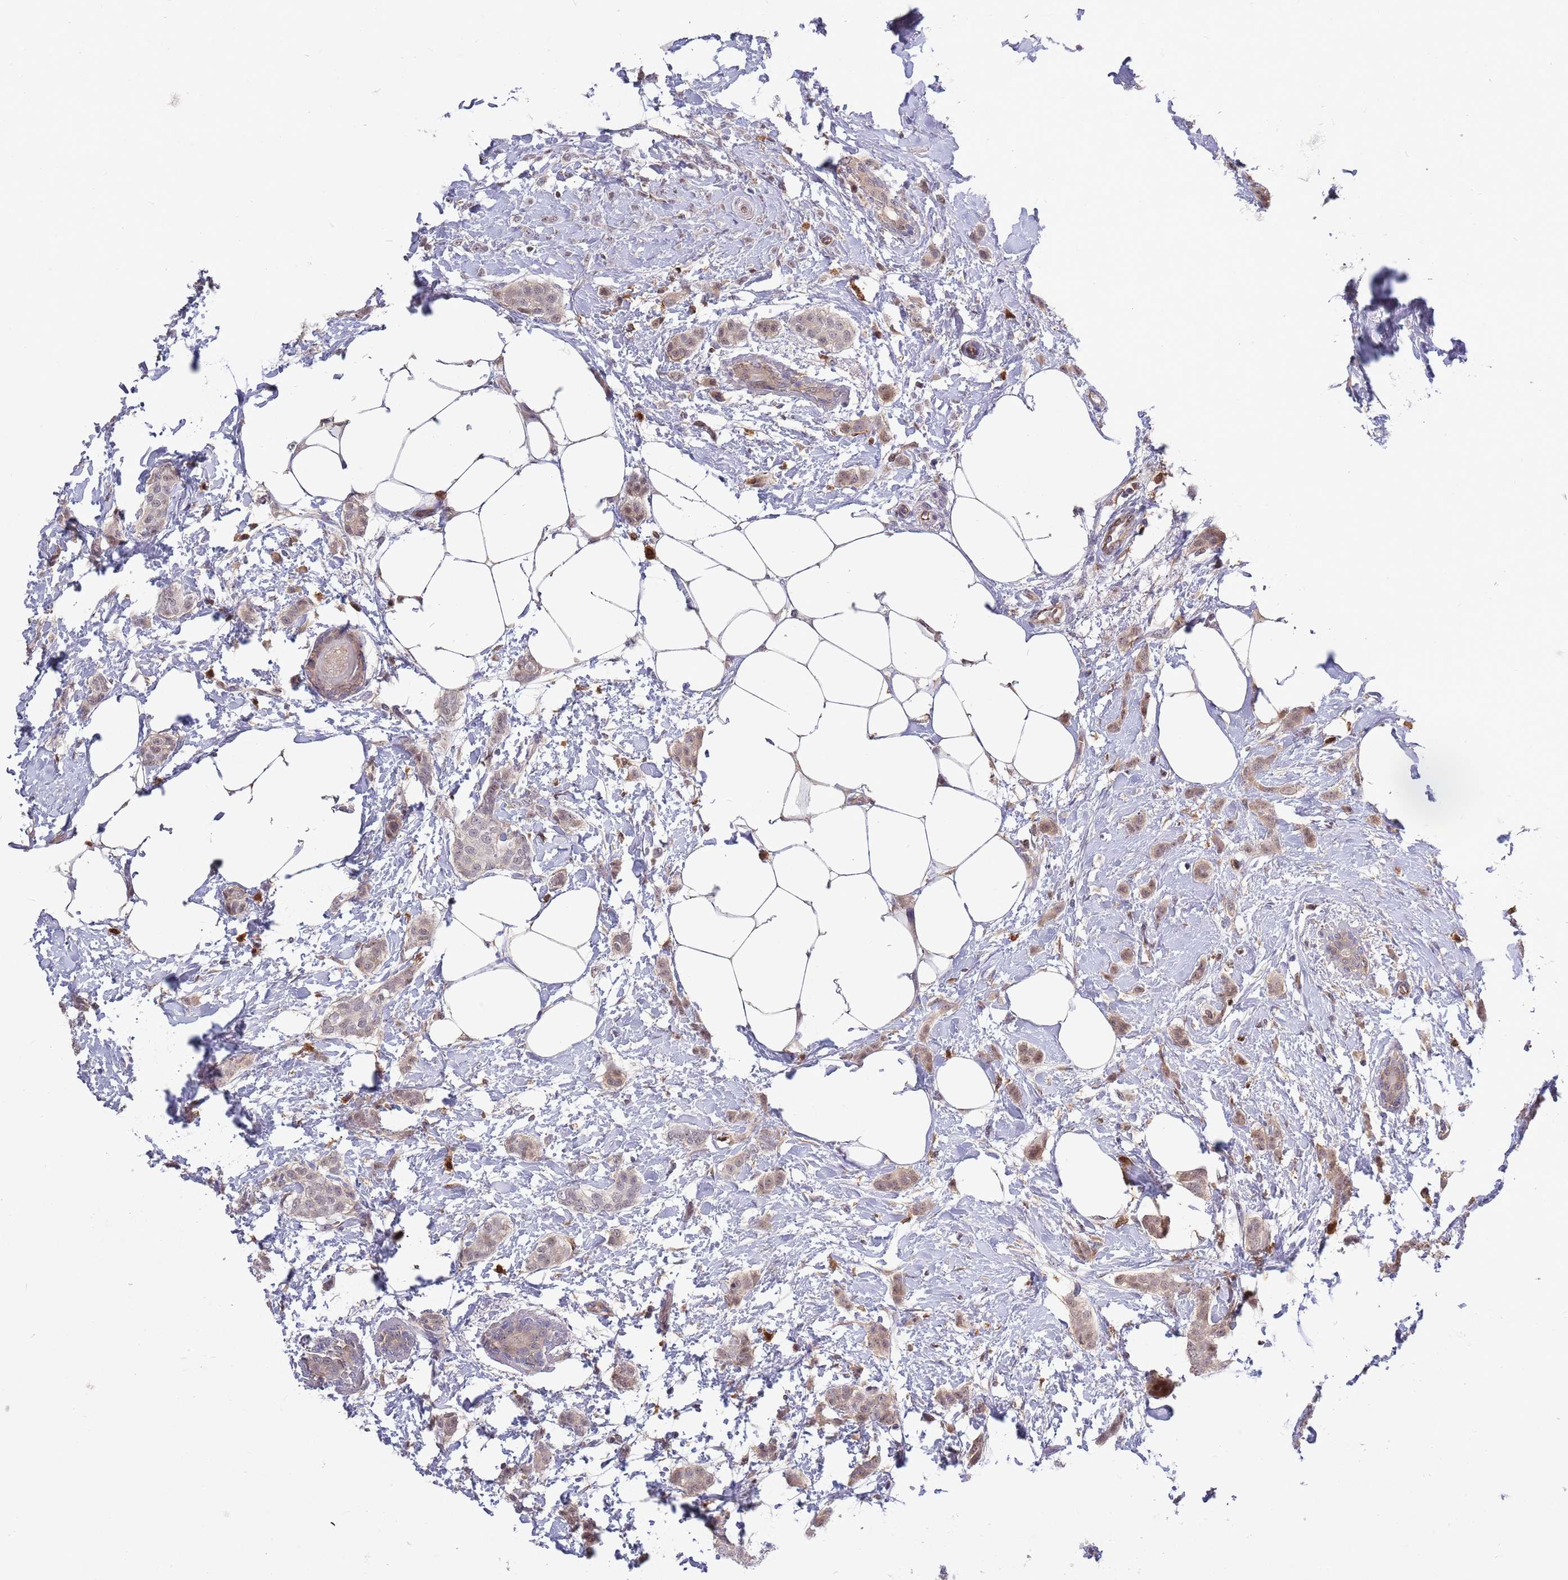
{"staining": {"intensity": "weak", "quantity": "25%-75%", "location": "cytoplasmic/membranous"}, "tissue": "breast cancer", "cell_type": "Tumor cells", "image_type": "cancer", "snomed": [{"axis": "morphology", "description": "Duct carcinoma"}, {"axis": "topography", "description": "Breast"}], "caption": "Protein expression analysis of human breast cancer reveals weak cytoplasmic/membranous expression in approximately 25%-75% of tumor cells.", "gene": "CCNJL", "patient": {"sex": "female", "age": 72}}